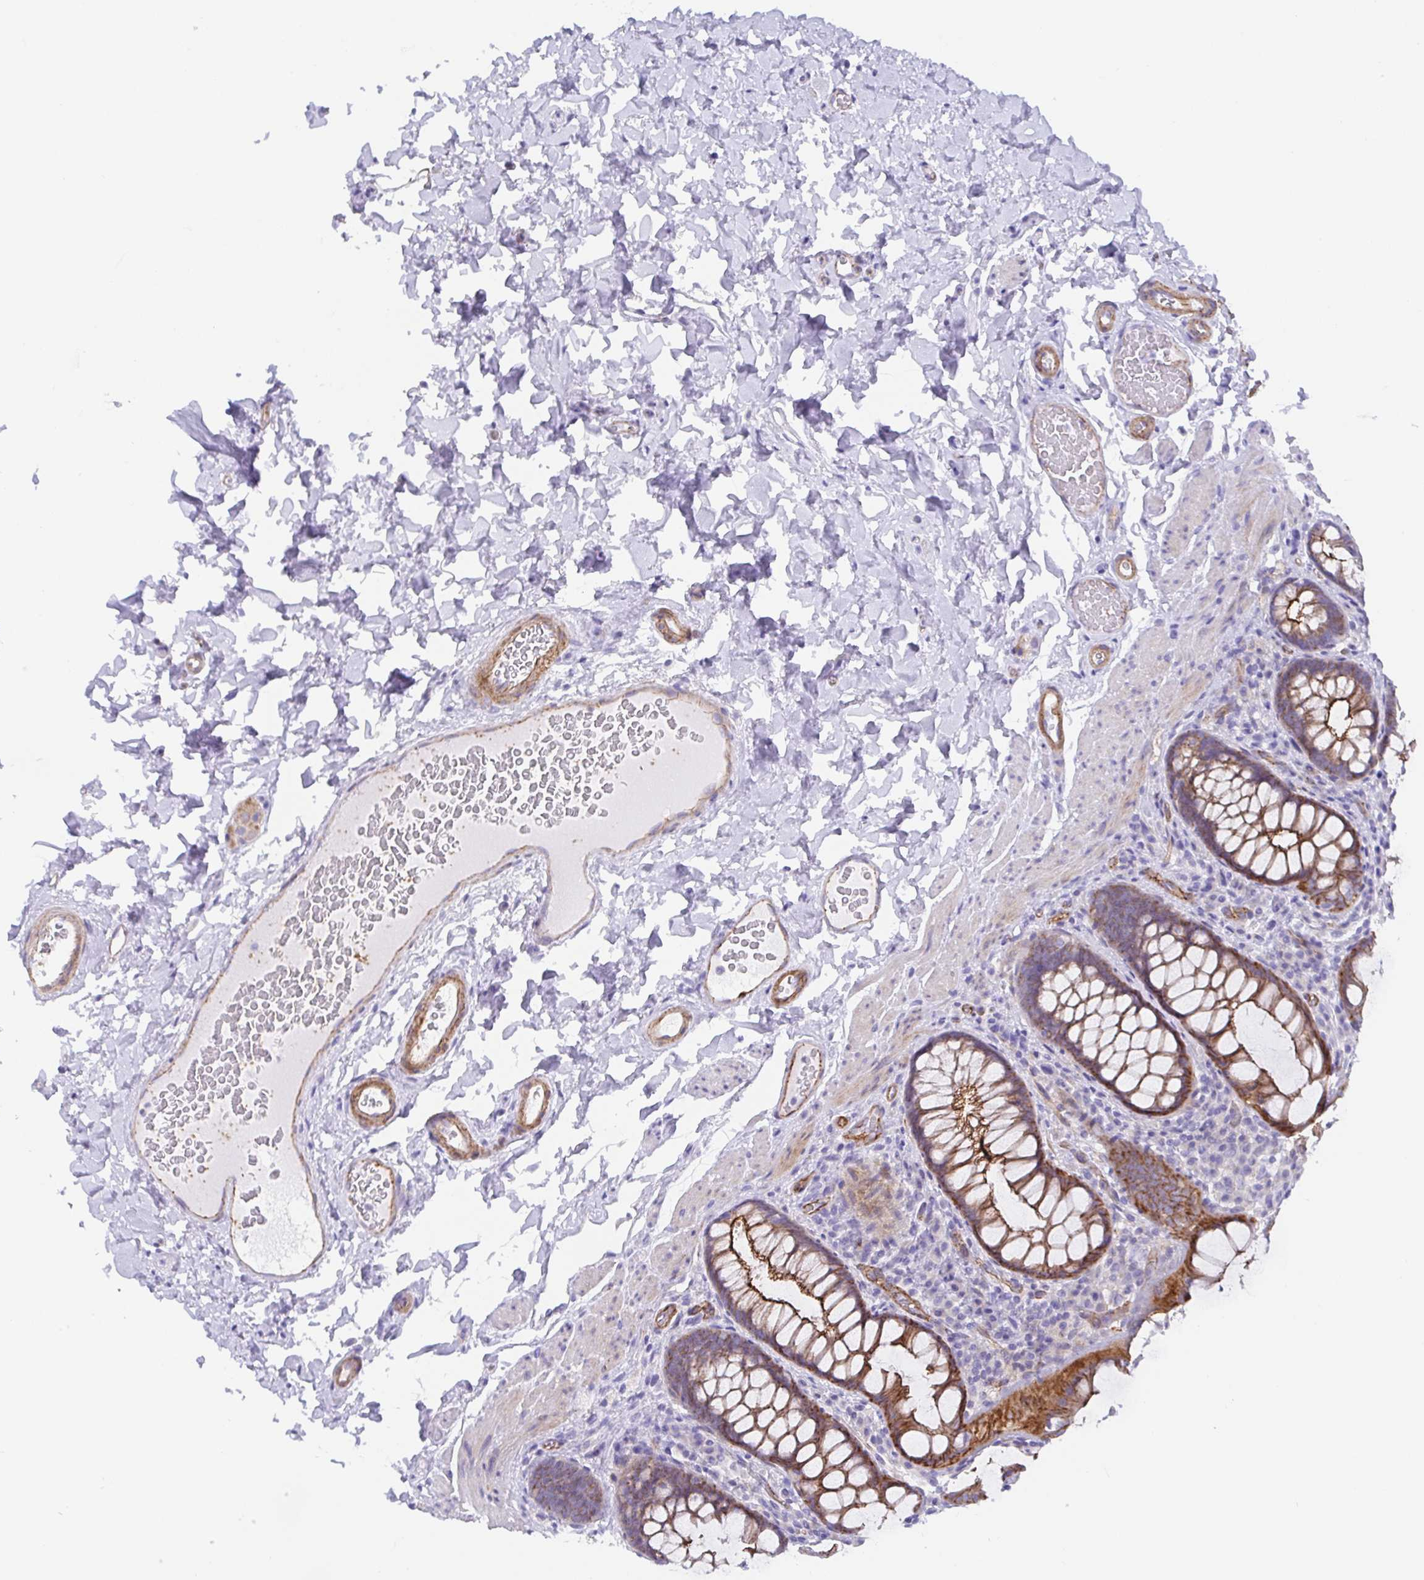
{"staining": {"intensity": "moderate", "quantity": ">75%", "location": "cytoplasmic/membranous"}, "tissue": "rectum", "cell_type": "Glandular cells", "image_type": "normal", "snomed": [{"axis": "morphology", "description": "Normal tissue, NOS"}, {"axis": "topography", "description": "Rectum"}], "caption": "The micrograph displays staining of benign rectum, revealing moderate cytoplasmic/membranous protein positivity (brown color) within glandular cells.", "gene": "TRAM2", "patient": {"sex": "female", "age": 69}}